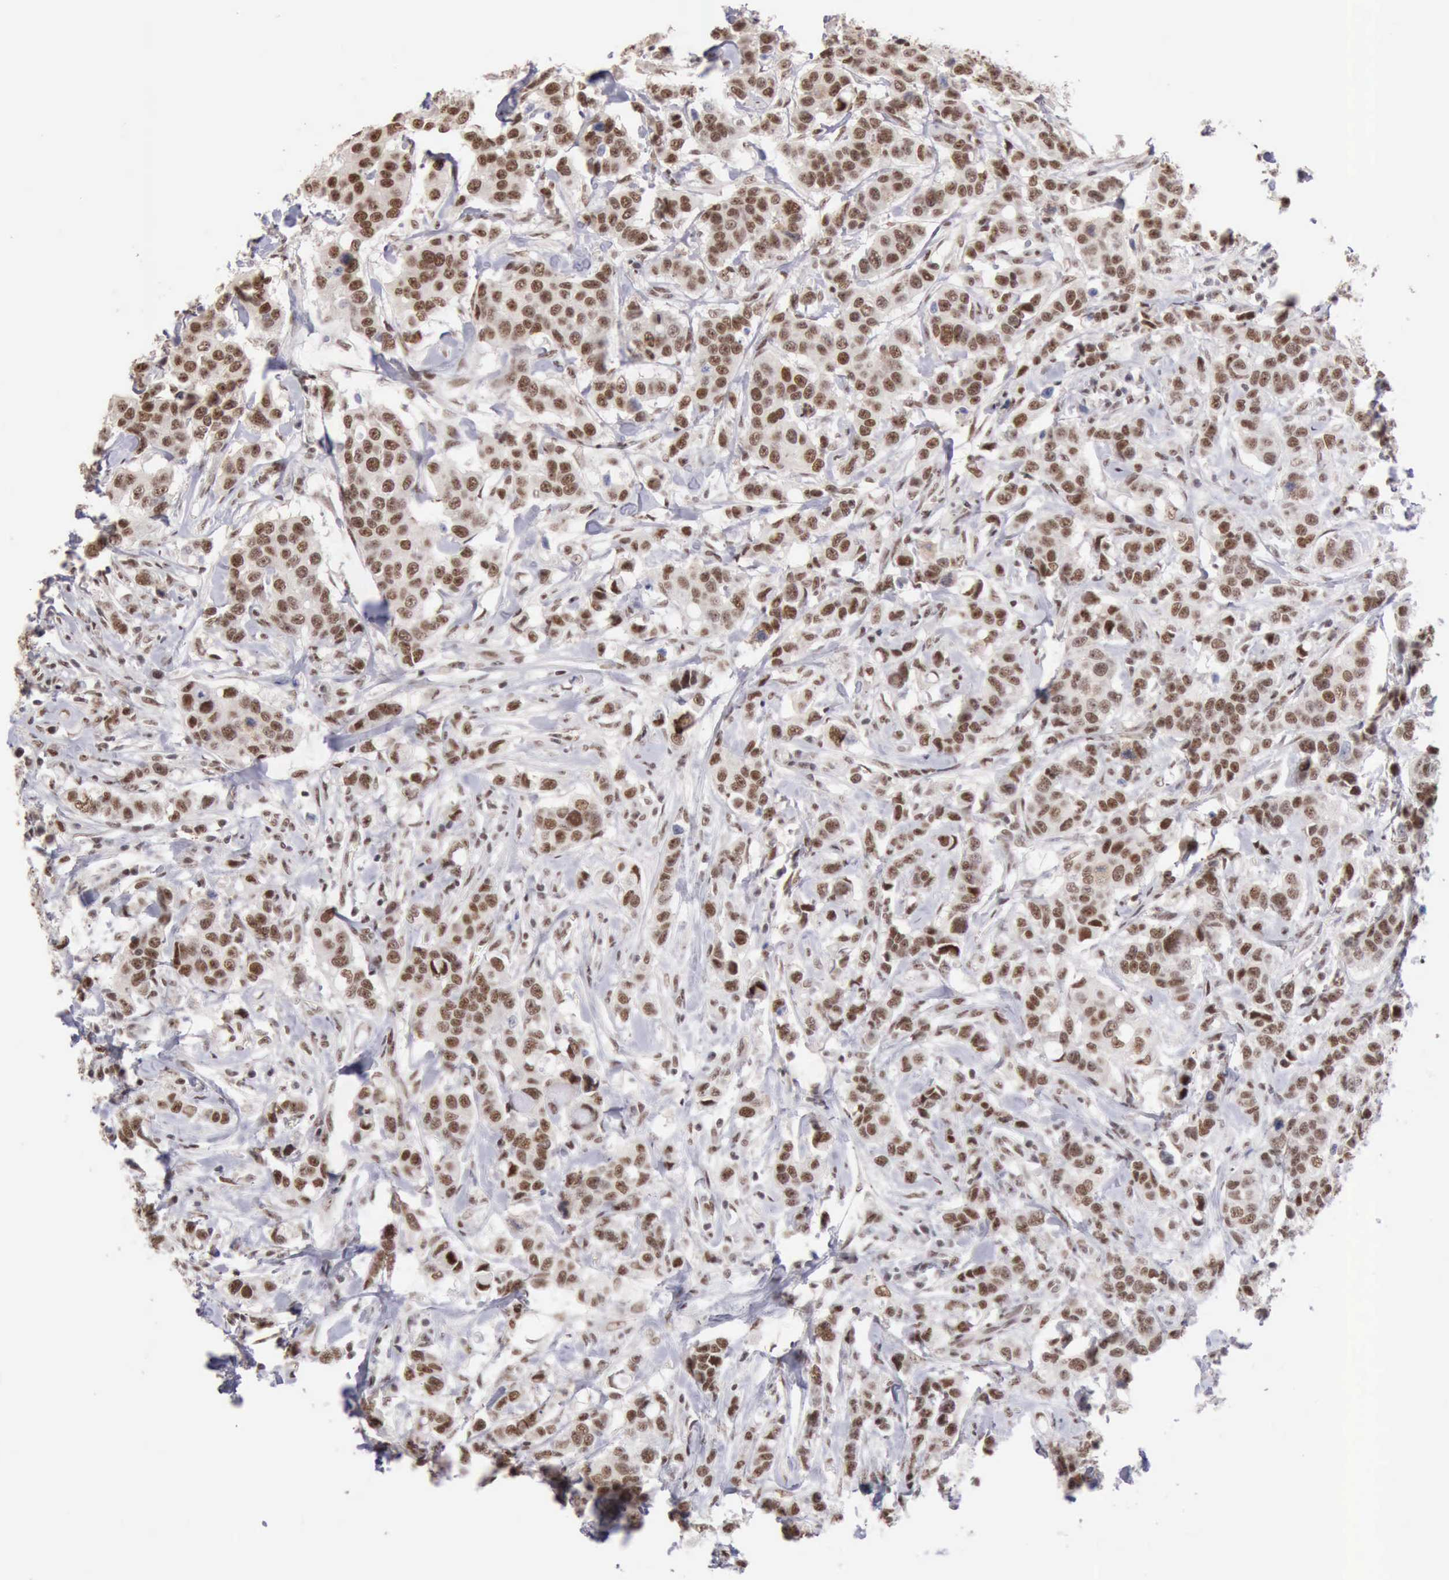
{"staining": {"intensity": "moderate", "quantity": ">75%", "location": "nuclear"}, "tissue": "breast cancer", "cell_type": "Tumor cells", "image_type": "cancer", "snomed": [{"axis": "morphology", "description": "Duct carcinoma"}, {"axis": "topography", "description": "Breast"}], "caption": "Infiltrating ductal carcinoma (breast) stained with a protein marker exhibits moderate staining in tumor cells.", "gene": "TAF1", "patient": {"sex": "female", "age": 27}}